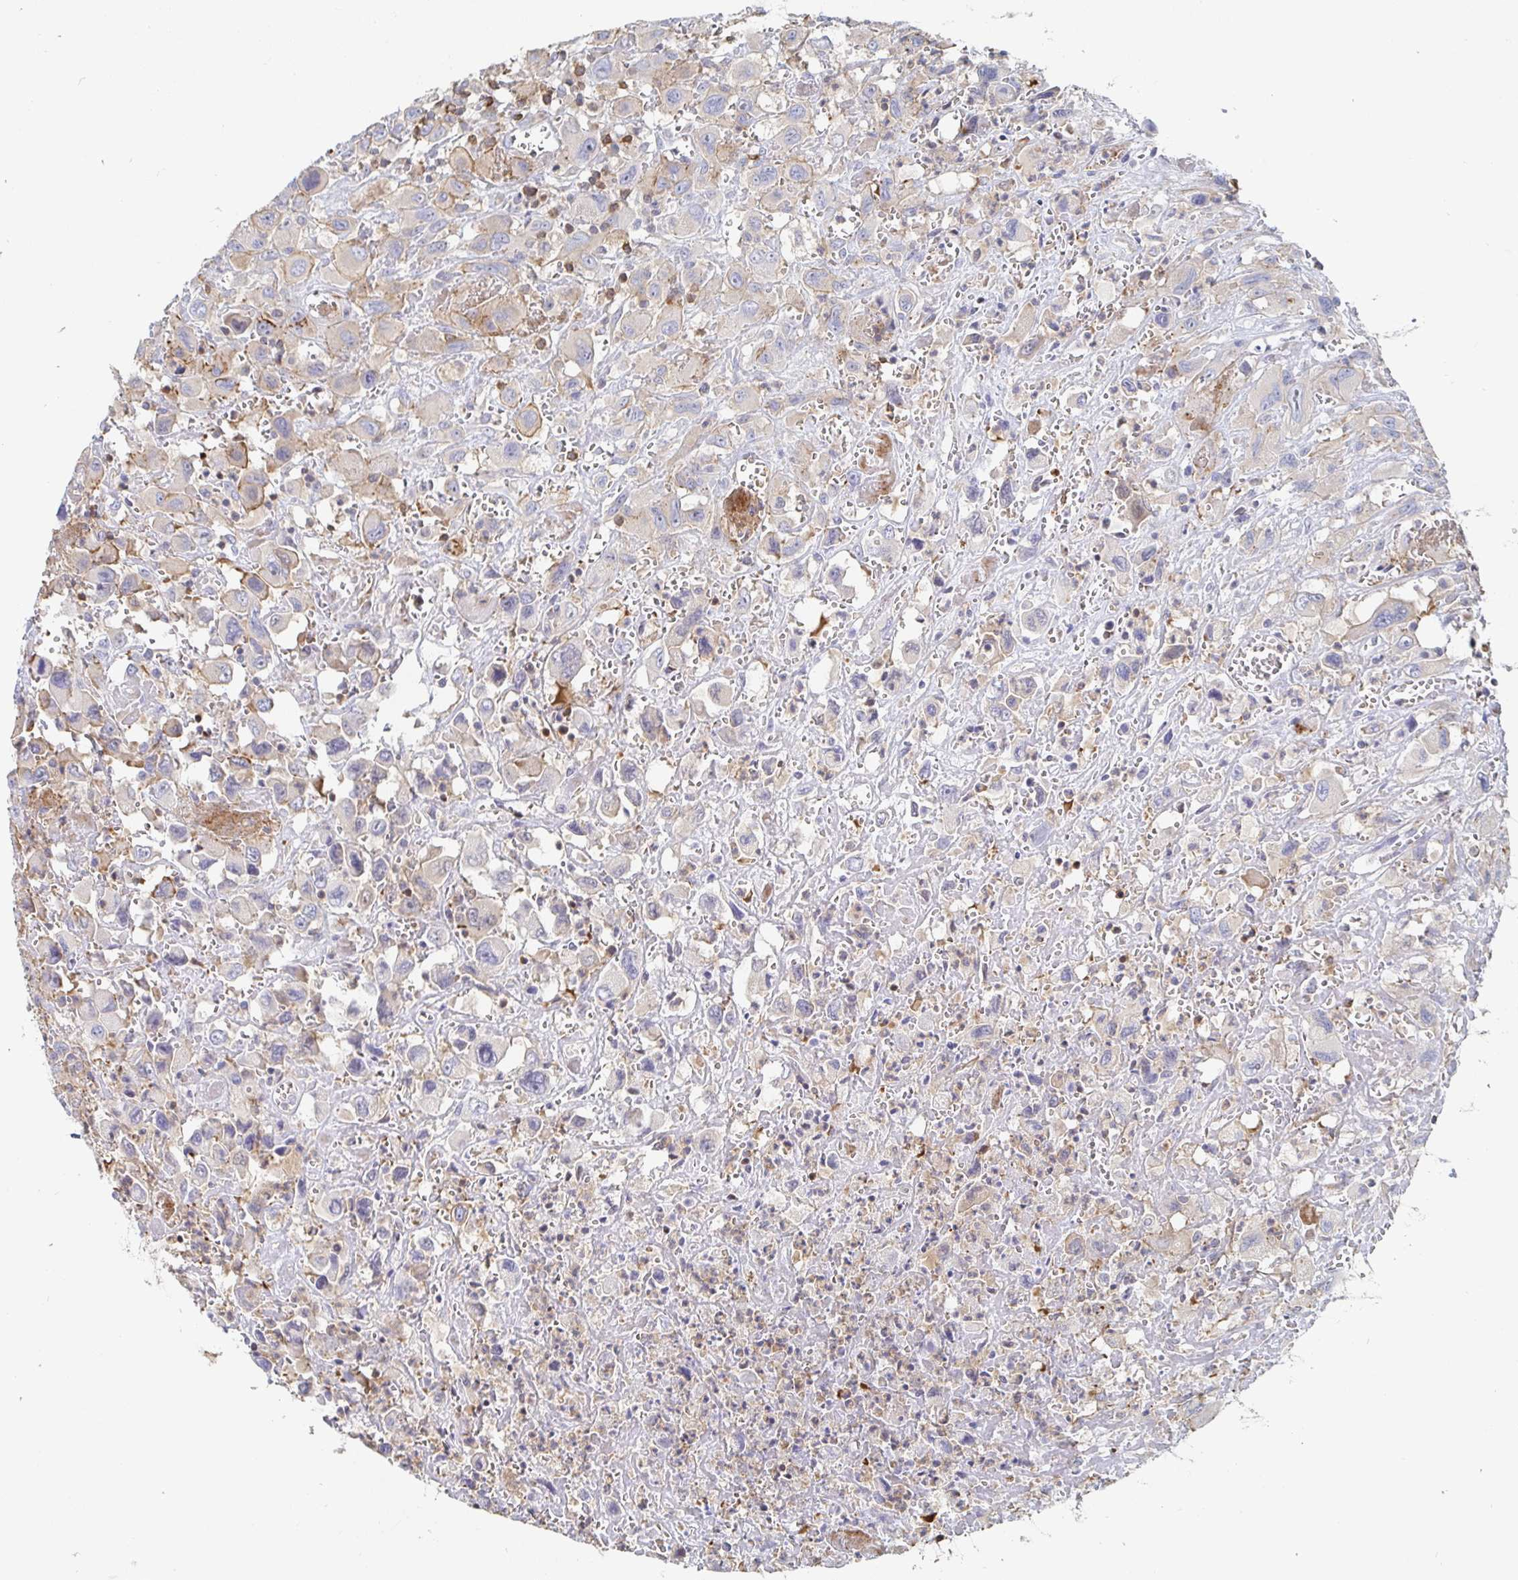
{"staining": {"intensity": "weak", "quantity": "<25%", "location": "cytoplasmic/membranous"}, "tissue": "head and neck cancer", "cell_type": "Tumor cells", "image_type": "cancer", "snomed": [{"axis": "morphology", "description": "Squamous cell carcinoma, NOS"}, {"axis": "morphology", "description": "Squamous cell carcinoma, metastatic, NOS"}, {"axis": "topography", "description": "Oral tissue"}, {"axis": "topography", "description": "Head-Neck"}], "caption": "Tumor cells are negative for brown protein staining in head and neck cancer (metastatic squamous cell carcinoma).", "gene": "PIK3CD", "patient": {"sex": "female", "age": 85}}